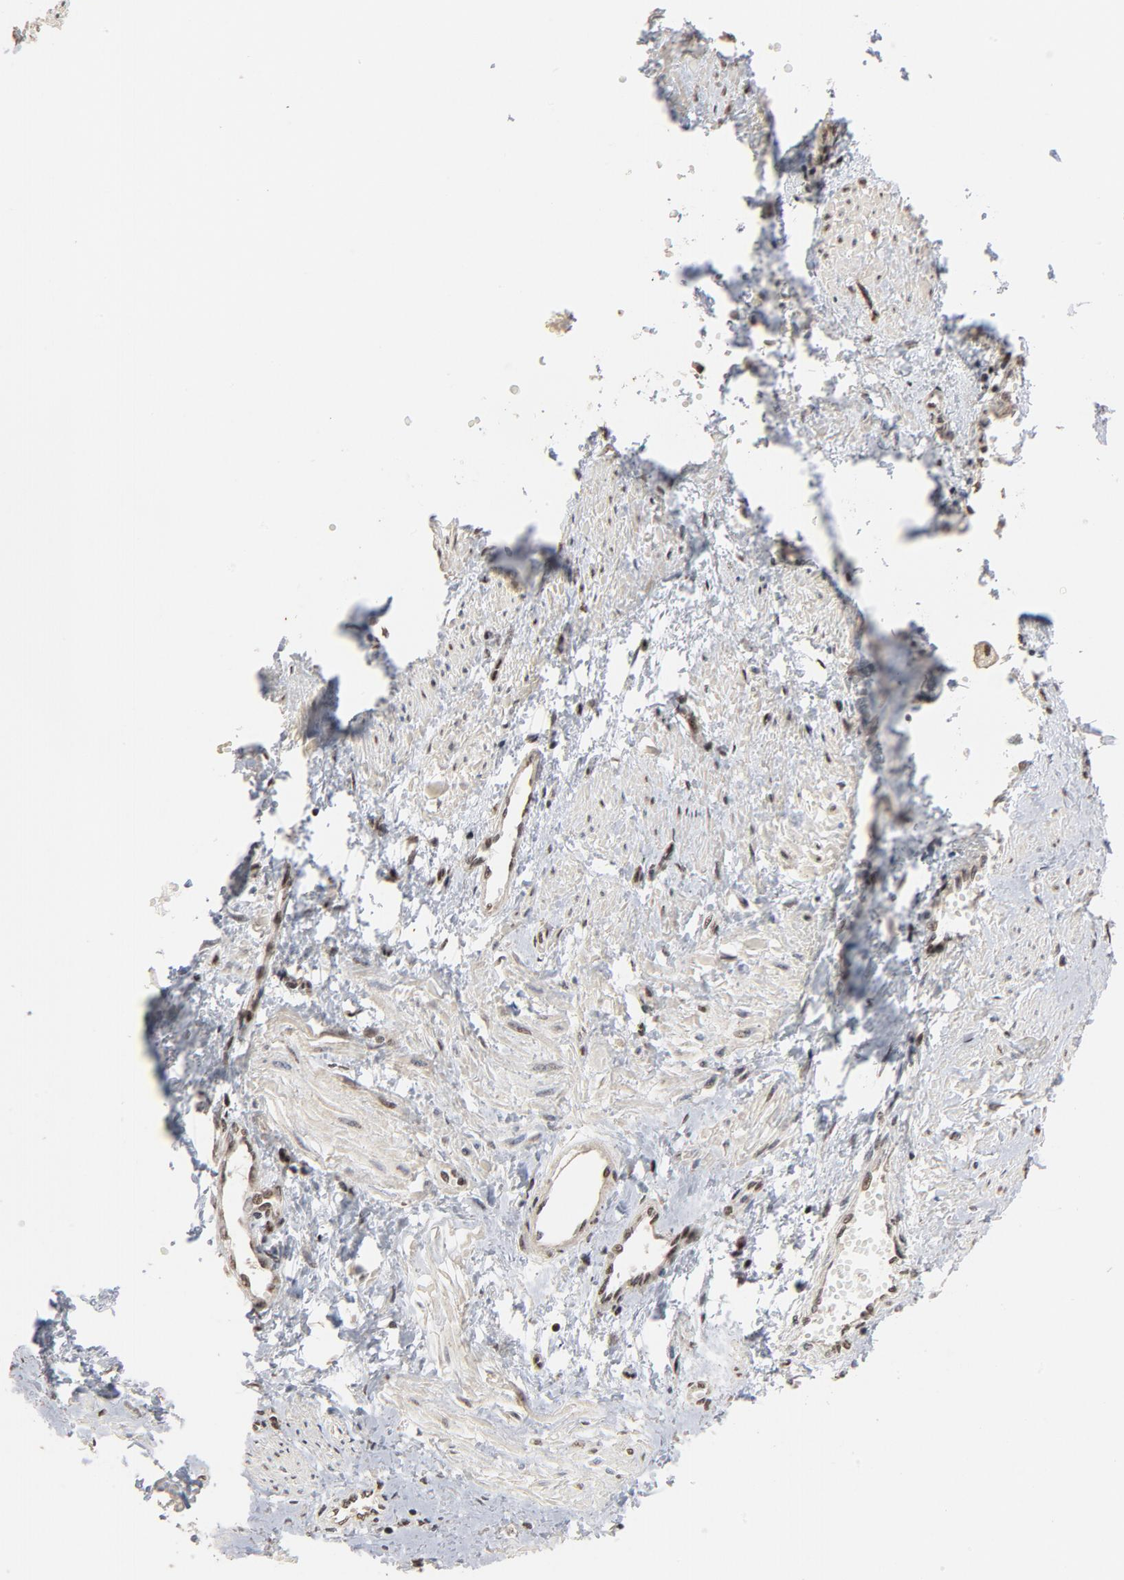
{"staining": {"intensity": "weak", "quantity": ">75%", "location": "nuclear"}, "tissue": "smooth muscle", "cell_type": "Smooth muscle cells", "image_type": "normal", "snomed": [{"axis": "morphology", "description": "Normal tissue, NOS"}, {"axis": "topography", "description": "Smooth muscle"}, {"axis": "topography", "description": "Uterus"}], "caption": "Immunohistochemical staining of normal human smooth muscle reveals >75% levels of weak nuclear protein expression in about >75% of smooth muscle cells. (DAB (3,3'-diaminobenzidine) IHC with brightfield microscopy, high magnification).", "gene": "TP53RK", "patient": {"sex": "female", "age": 39}}